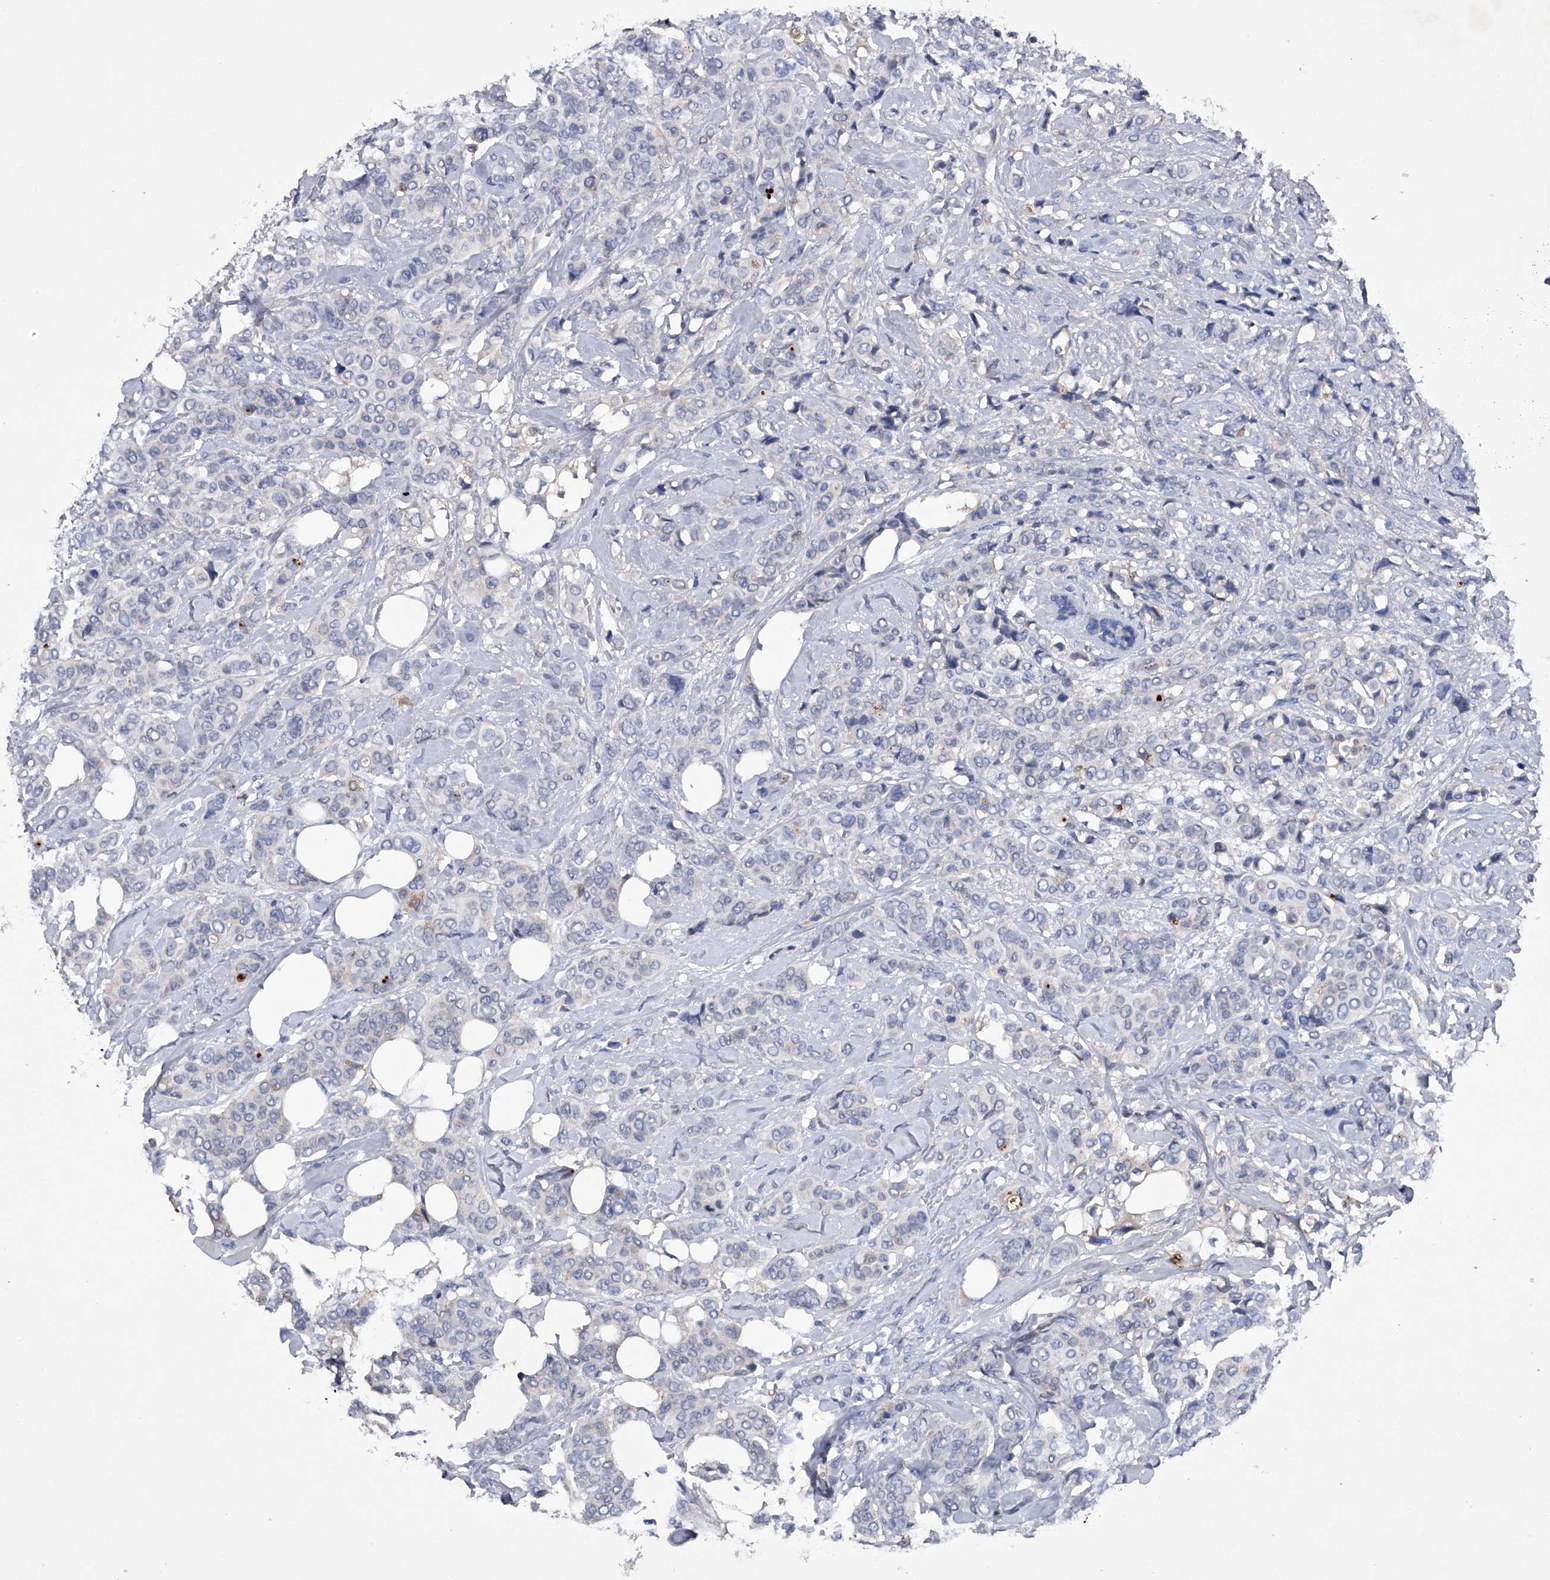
{"staining": {"intensity": "negative", "quantity": "none", "location": "none"}, "tissue": "breast cancer", "cell_type": "Tumor cells", "image_type": "cancer", "snomed": [{"axis": "morphology", "description": "Lobular carcinoma"}, {"axis": "topography", "description": "Breast"}], "caption": "Tumor cells show no significant staining in lobular carcinoma (breast).", "gene": "ASNS", "patient": {"sex": "female", "age": 51}}